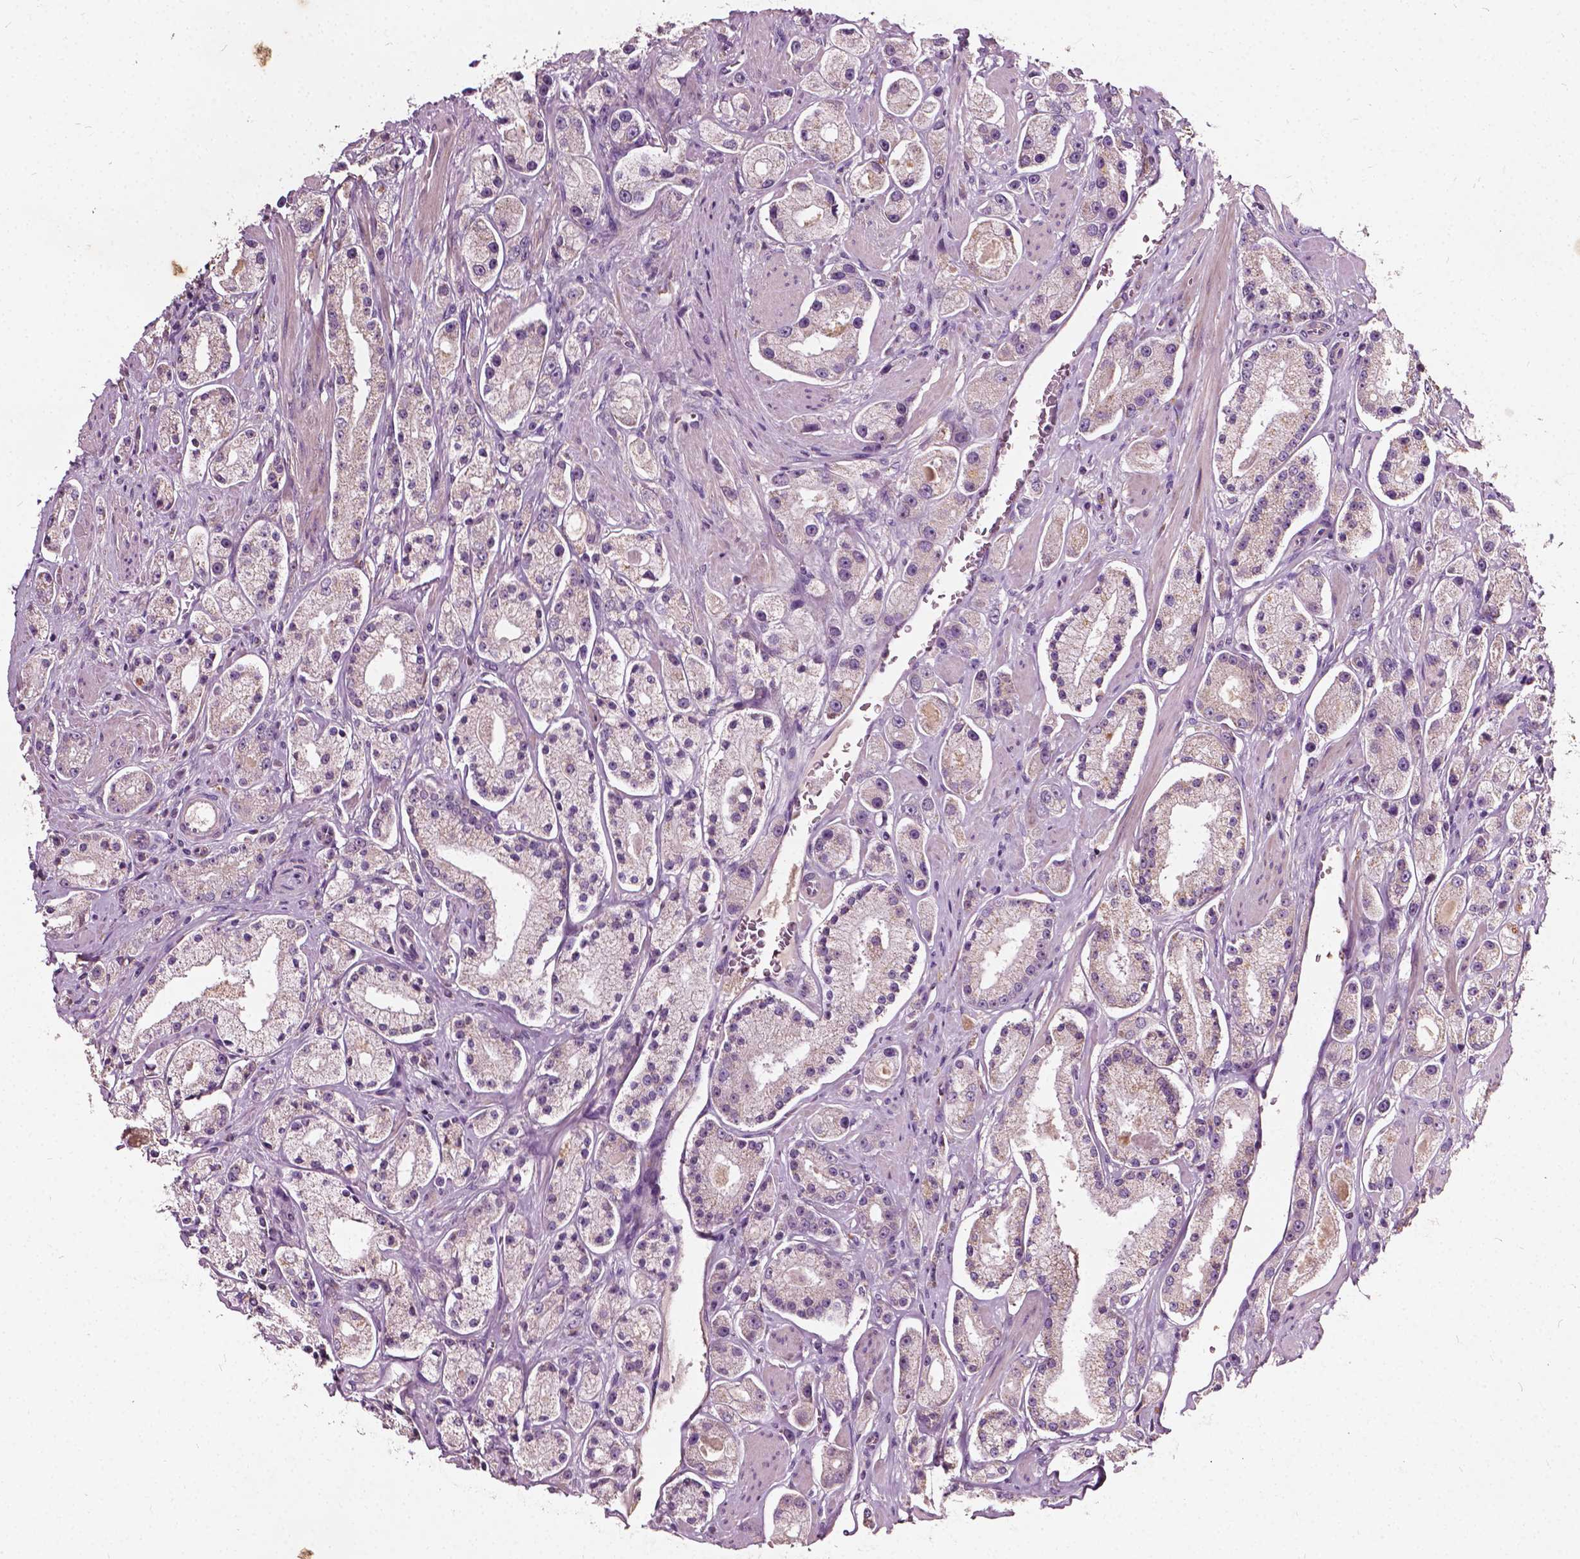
{"staining": {"intensity": "weak", "quantity": ">75%", "location": "cytoplasmic/membranous,nuclear"}, "tissue": "prostate cancer", "cell_type": "Tumor cells", "image_type": "cancer", "snomed": [{"axis": "morphology", "description": "Adenocarcinoma, High grade"}, {"axis": "topography", "description": "Prostate"}], "caption": "An immunohistochemistry (IHC) photomicrograph of neoplastic tissue is shown. Protein staining in brown highlights weak cytoplasmic/membranous and nuclear positivity in adenocarcinoma (high-grade) (prostate) within tumor cells.", "gene": "ODF3L2", "patient": {"sex": "male", "age": 67}}